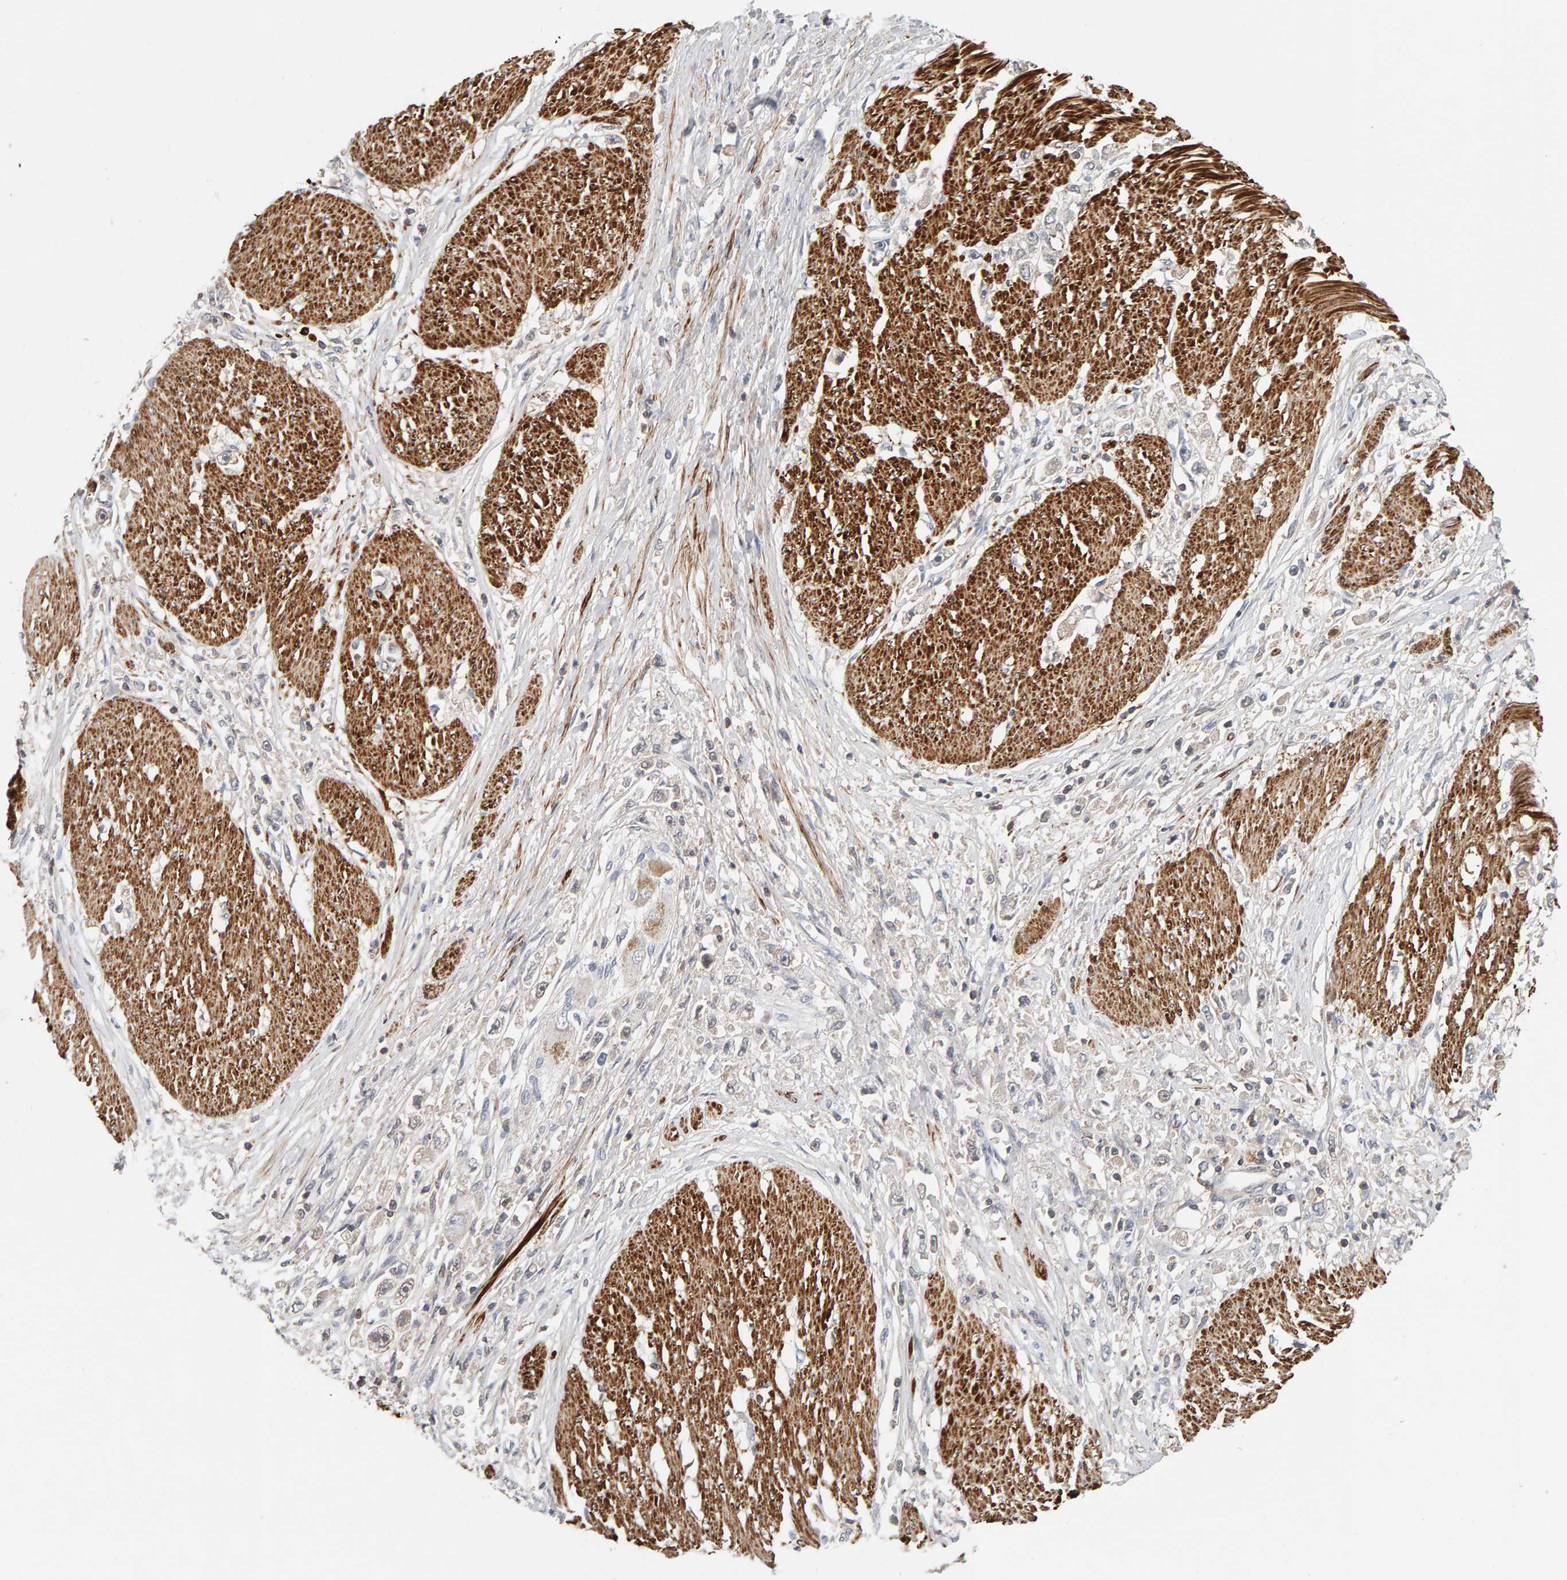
{"staining": {"intensity": "negative", "quantity": "none", "location": "none"}, "tissue": "stomach cancer", "cell_type": "Tumor cells", "image_type": "cancer", "snomed": [{"axis": "morphology", "description": "Adenocarcinoma, NOS"}, {"axis": "topography", "description": "Stomach"}], "caption": "IHC photomicrograph of adenocarcinoma (stomach) stained for a protein (brown), which demonstrates no expression in tumor cells.", "gene": "NUDCD1", "patient": {"sex": "female", "age": 59}}